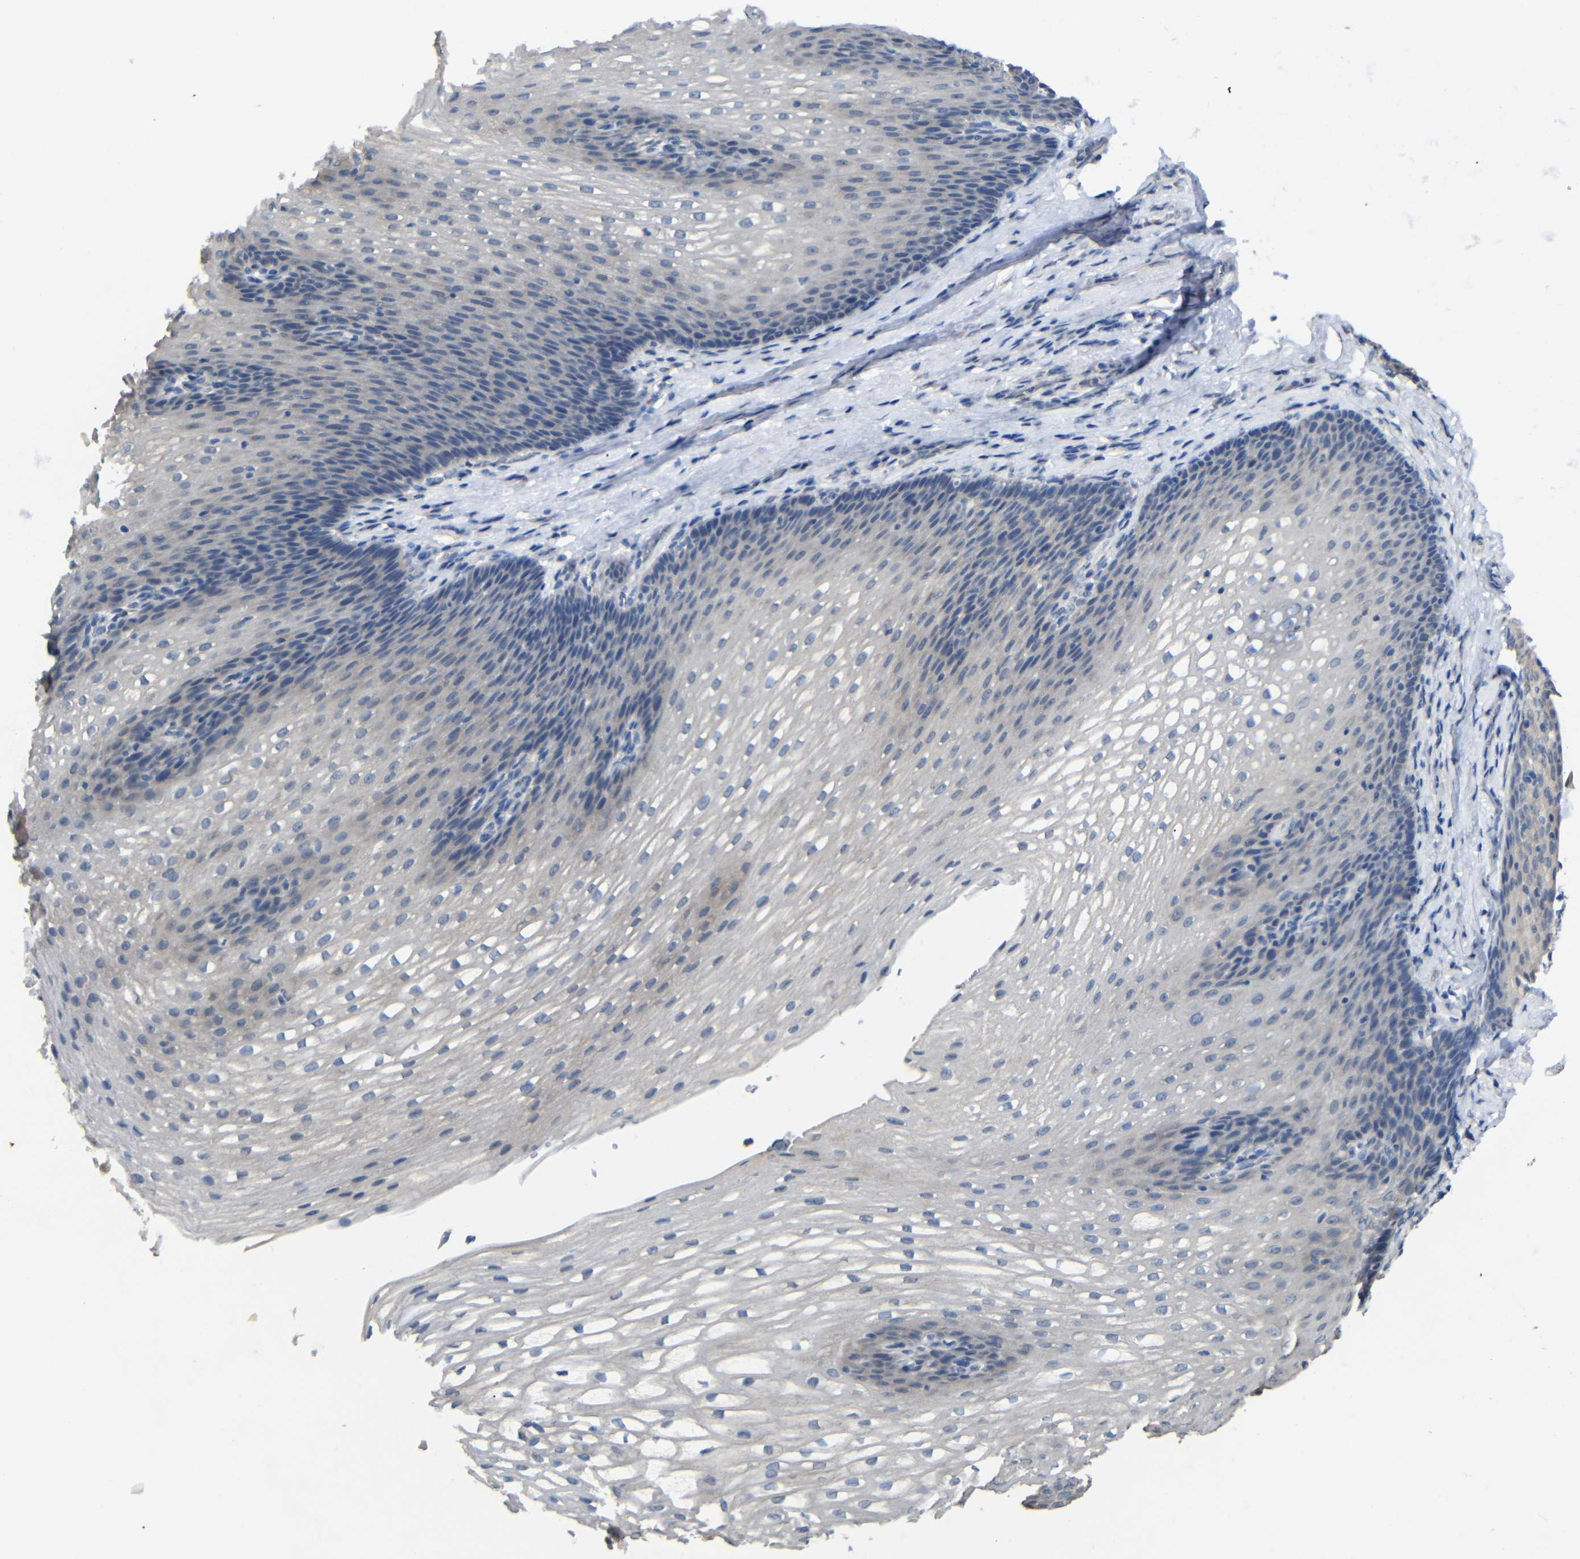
{"staining": {"intensity": "negative", "quantity": "none", "location": "none"}, "tissue": "esophagus", "cell_type": "Squamous epithelial cells", "image_type": "normal", "snomed": [{"axis": "morphology", "description": "Normal tissue, NOS"}, {"axis": "topography", "description": "Esophagus"}], "caption": "An image of human esophagus is negative for staining in squamous epithelial cells. The staining was performed using DAB to visualize the protein expression in brown, while the nuclei were stained in blue with hematoxylin (Magnification: 20x).", "gene": "HNF1A", "patient": {"sex": "male", "age": 48}}